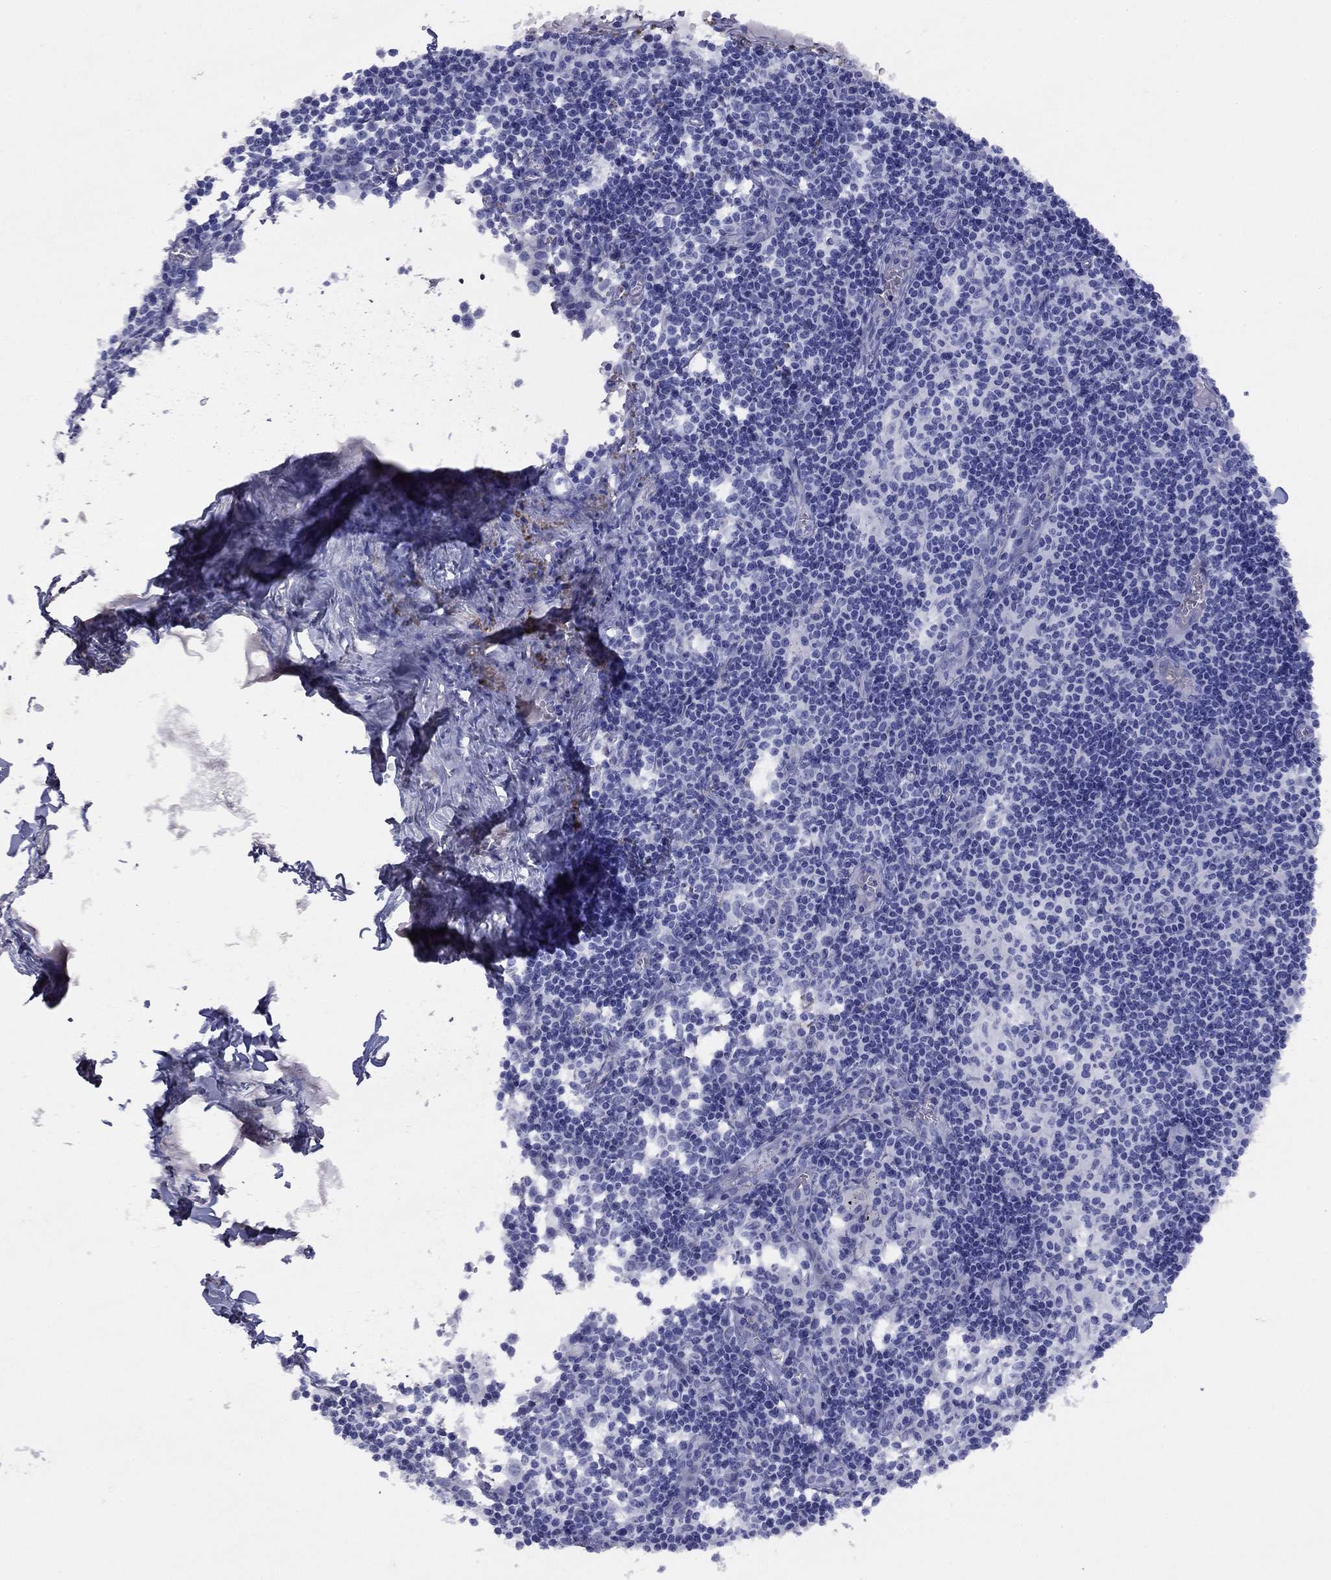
{"staining": {"intensity": "negative", "quantity": "none", "location": "none"}, "tissue": "lymph node", "cell_type": "Germinal center cells", "image_type": "normal", "snomed": [{"axis": "morphology", "description": "Normal tissue, NOS"}, {"axis": "topography", "description": "Lymph node"}], "caption": "The photomicrograph reveals no staining of germinal center cells in unremarkable lymph node.", "gene": "VTN", "patient": {"sex": "male", "age": 59}}